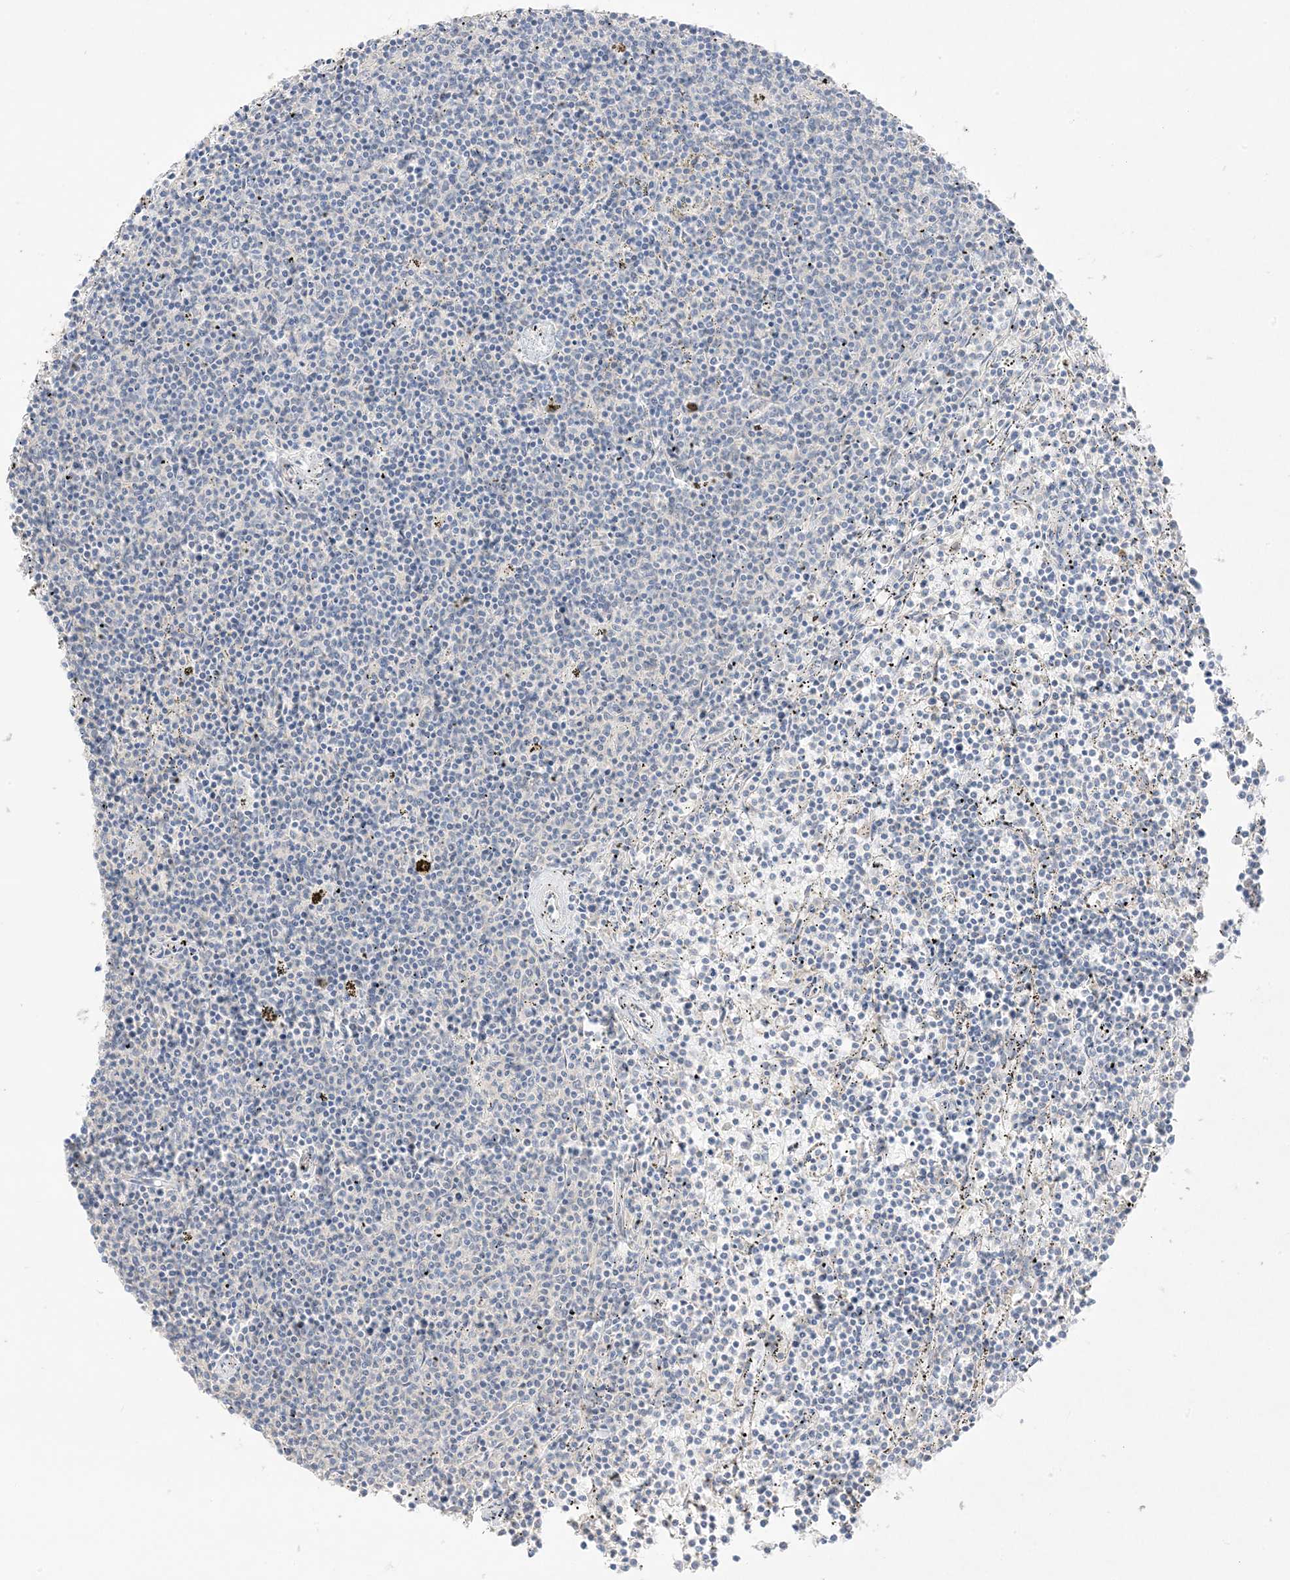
{"staining": {"intensity": "negative", "quantity": "none", "location": "none"}, "tissue": "lymphoma", "cell_type": "Tumor cells", "image_type": "cancer", "snomed": [{"axis": "morphology", "description": "Malignant lymphoma, non-Hodgkin's type, Low grade"}, {"axis": "topography", "description": "Spleen"}], "caption": "Histopathology image shows no significant protein positivity in tumor cells of lymphoma. (DAB (3,3'-diaminobenzidine) immunohistochemistry (IHC) visualized using brightfield microscopy, high magnification).", "gene": "ETAA1", "patient": {"sex": "female", "age": 50}}